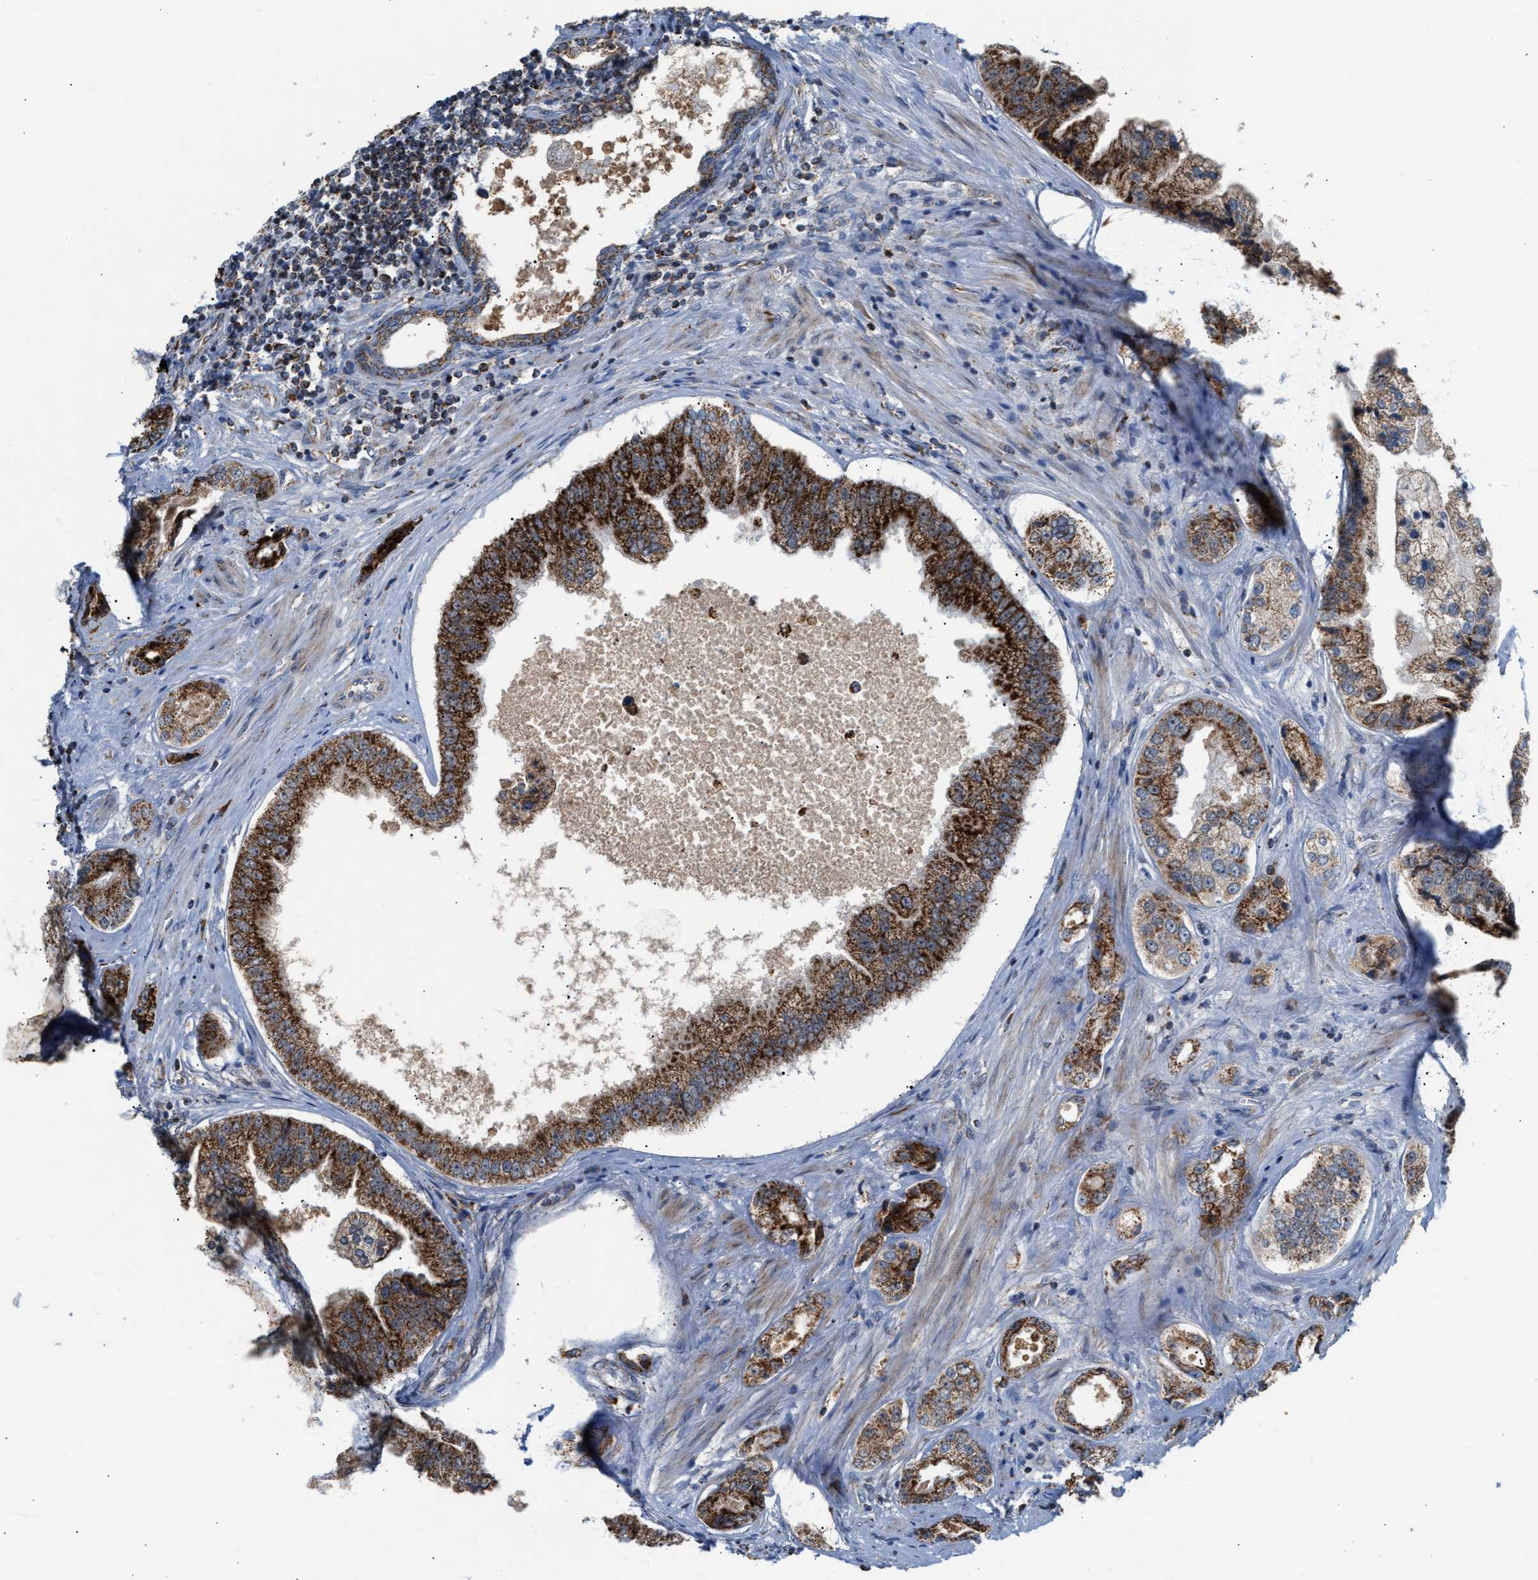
{"staining": {"intensity": "moderate", "quantity": ">75%", "location": "cytoplasmic/membranous"}, "tissue": "prostate cancer", "cell_type": "Tumor cells", "image_type": "cancer", "snomed": [{"axis": "morphology", "description": "Adenocarcinoma, High grade"}, {"axis": "topography", "description": "Prostate"}], "caption": "Immunohistochemical staining of prostate cancer (adenocarcinoma (high-grade)) displays medium levels of moderate cytoplasmic/membranous positivity in approximately >75% of tumor cells.", "gene": "PMPCA", "patient": {"sex": "male", "age": 61}}